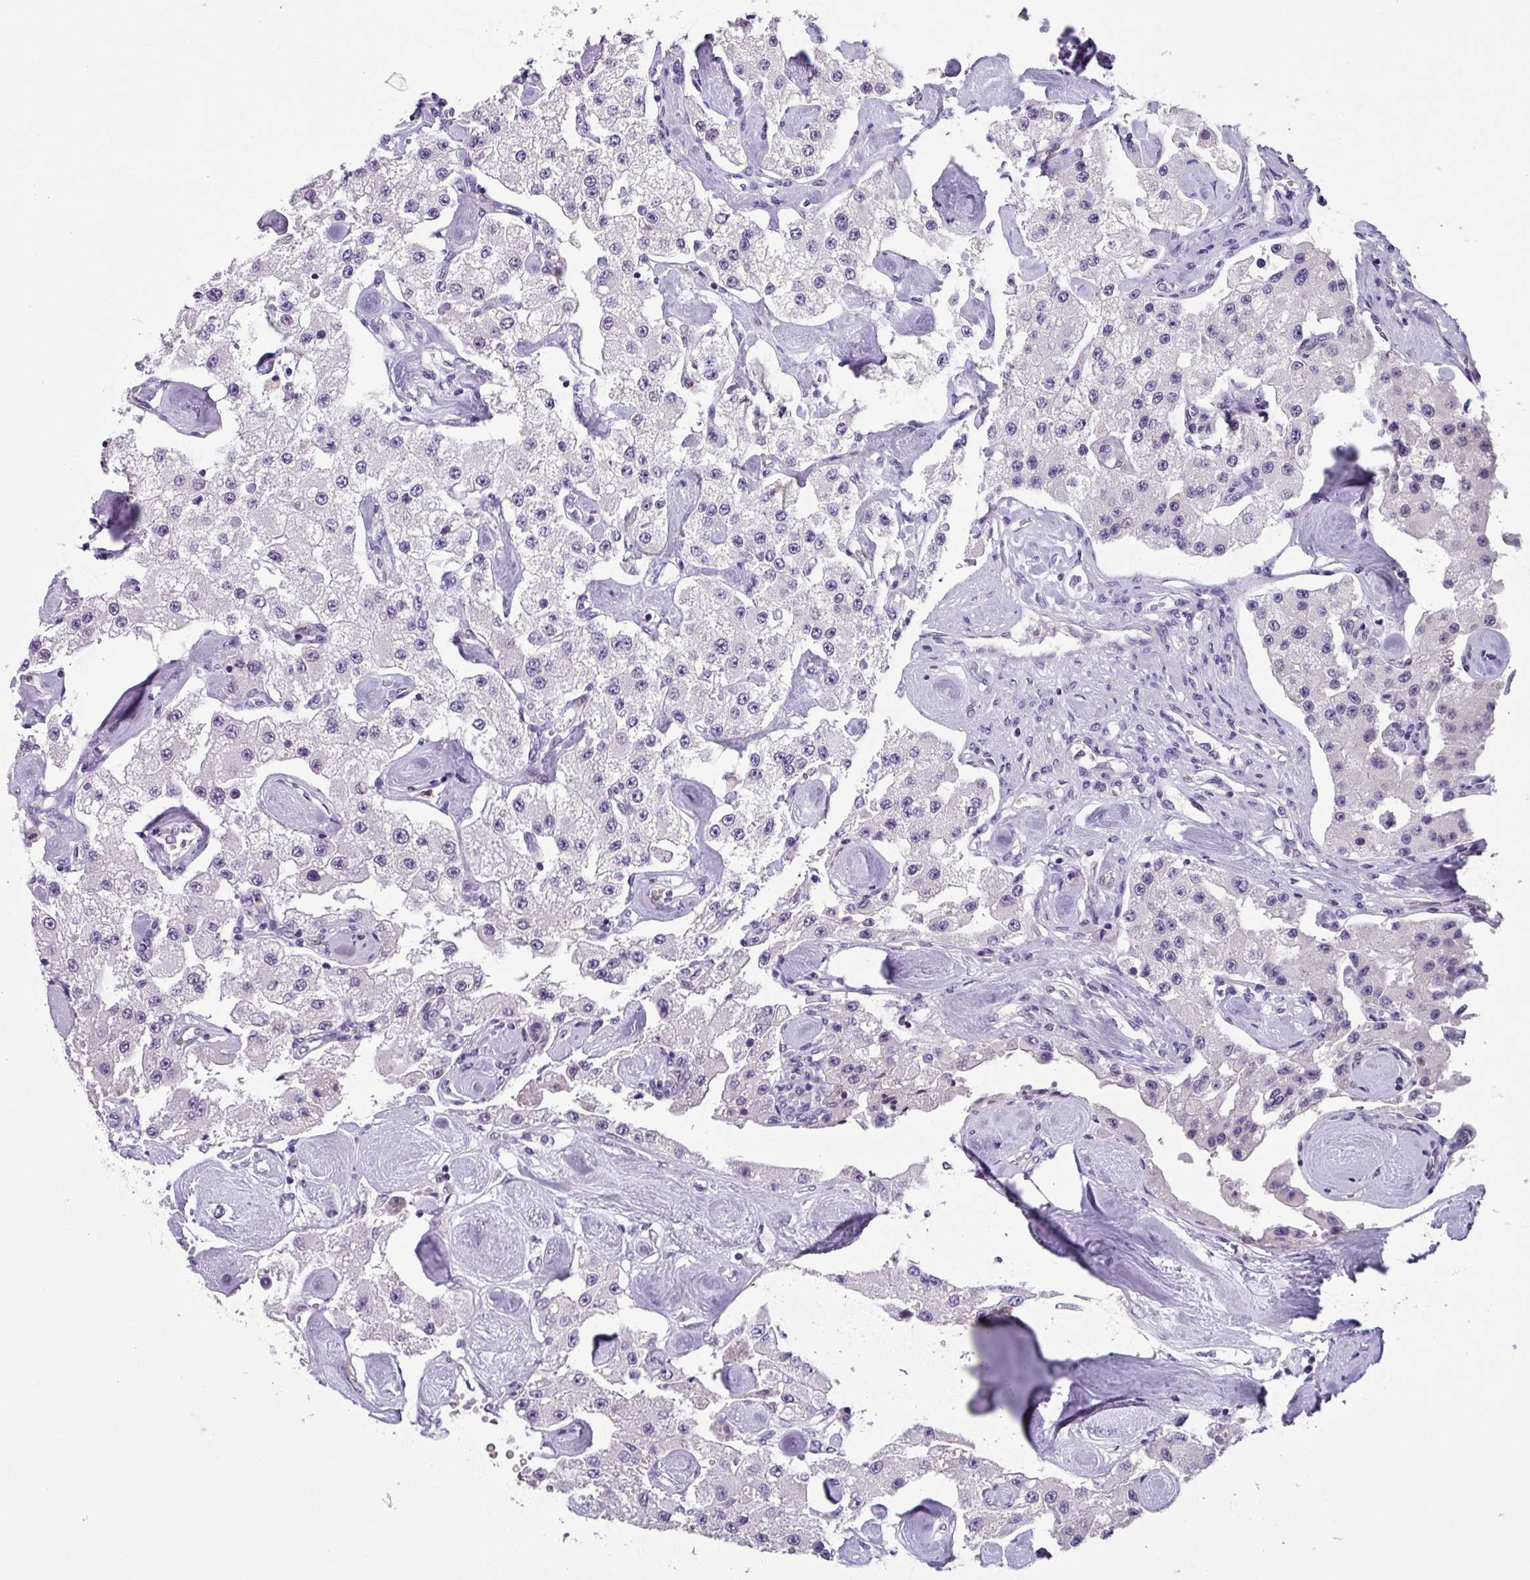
{"staining": {"intensity": "negative", "quantity": "none", "location": "none"}, "tissue": "carcinoid", "cell_type": "Tumor cells", "image_type": "cancer", "snomed": [{"axis": "morphology", "description": "Carcinoid, malignant, NOS"}, {"axis": "topography", "description": "Pancreas"}], "caption": "Malignant carcinoid was stained to show a protein in brown. There is no significant expression in tumor cells.", "gene": "ZFP3", "patient": {"sex": "male", "age": 41}}